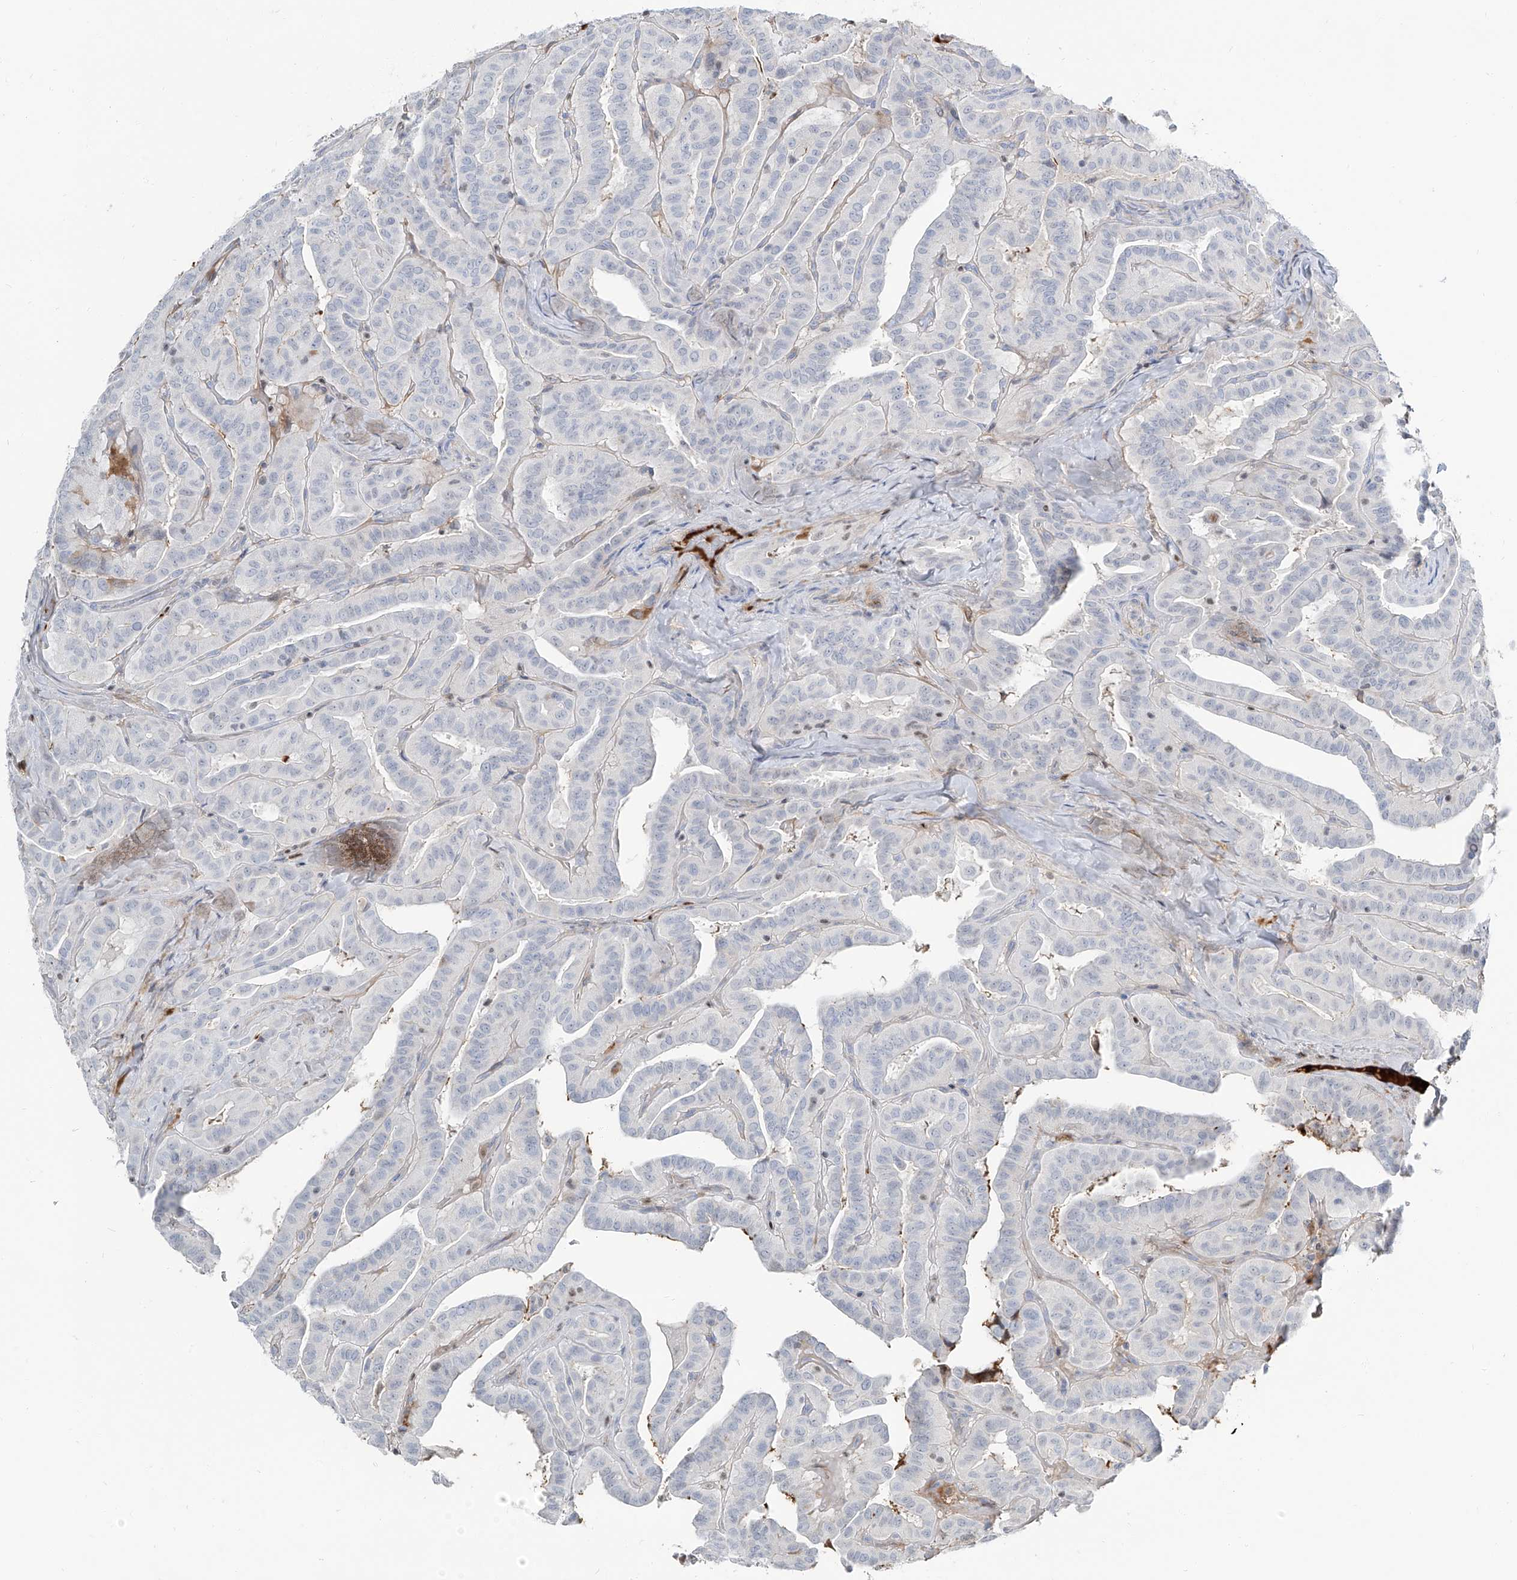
{"staining": {"intensity": "negative", "quantity": "none", "location": "none"}, "tissue": "thyroid cancer", "cell_type": "Tumor cells", "image_type": "cancer", "snomed": [{"axis": "morphology", "description": "Papillary adenocarcinoma, NOS"}, {"axis": "topography", "description": "Thyroid gland"}], "caption": "Tumor cells show no significant staining in papillary adenocarcinoma (thyroid).", "gene": "HOXA3", "patient": {"sex": "male", "age": 77}}